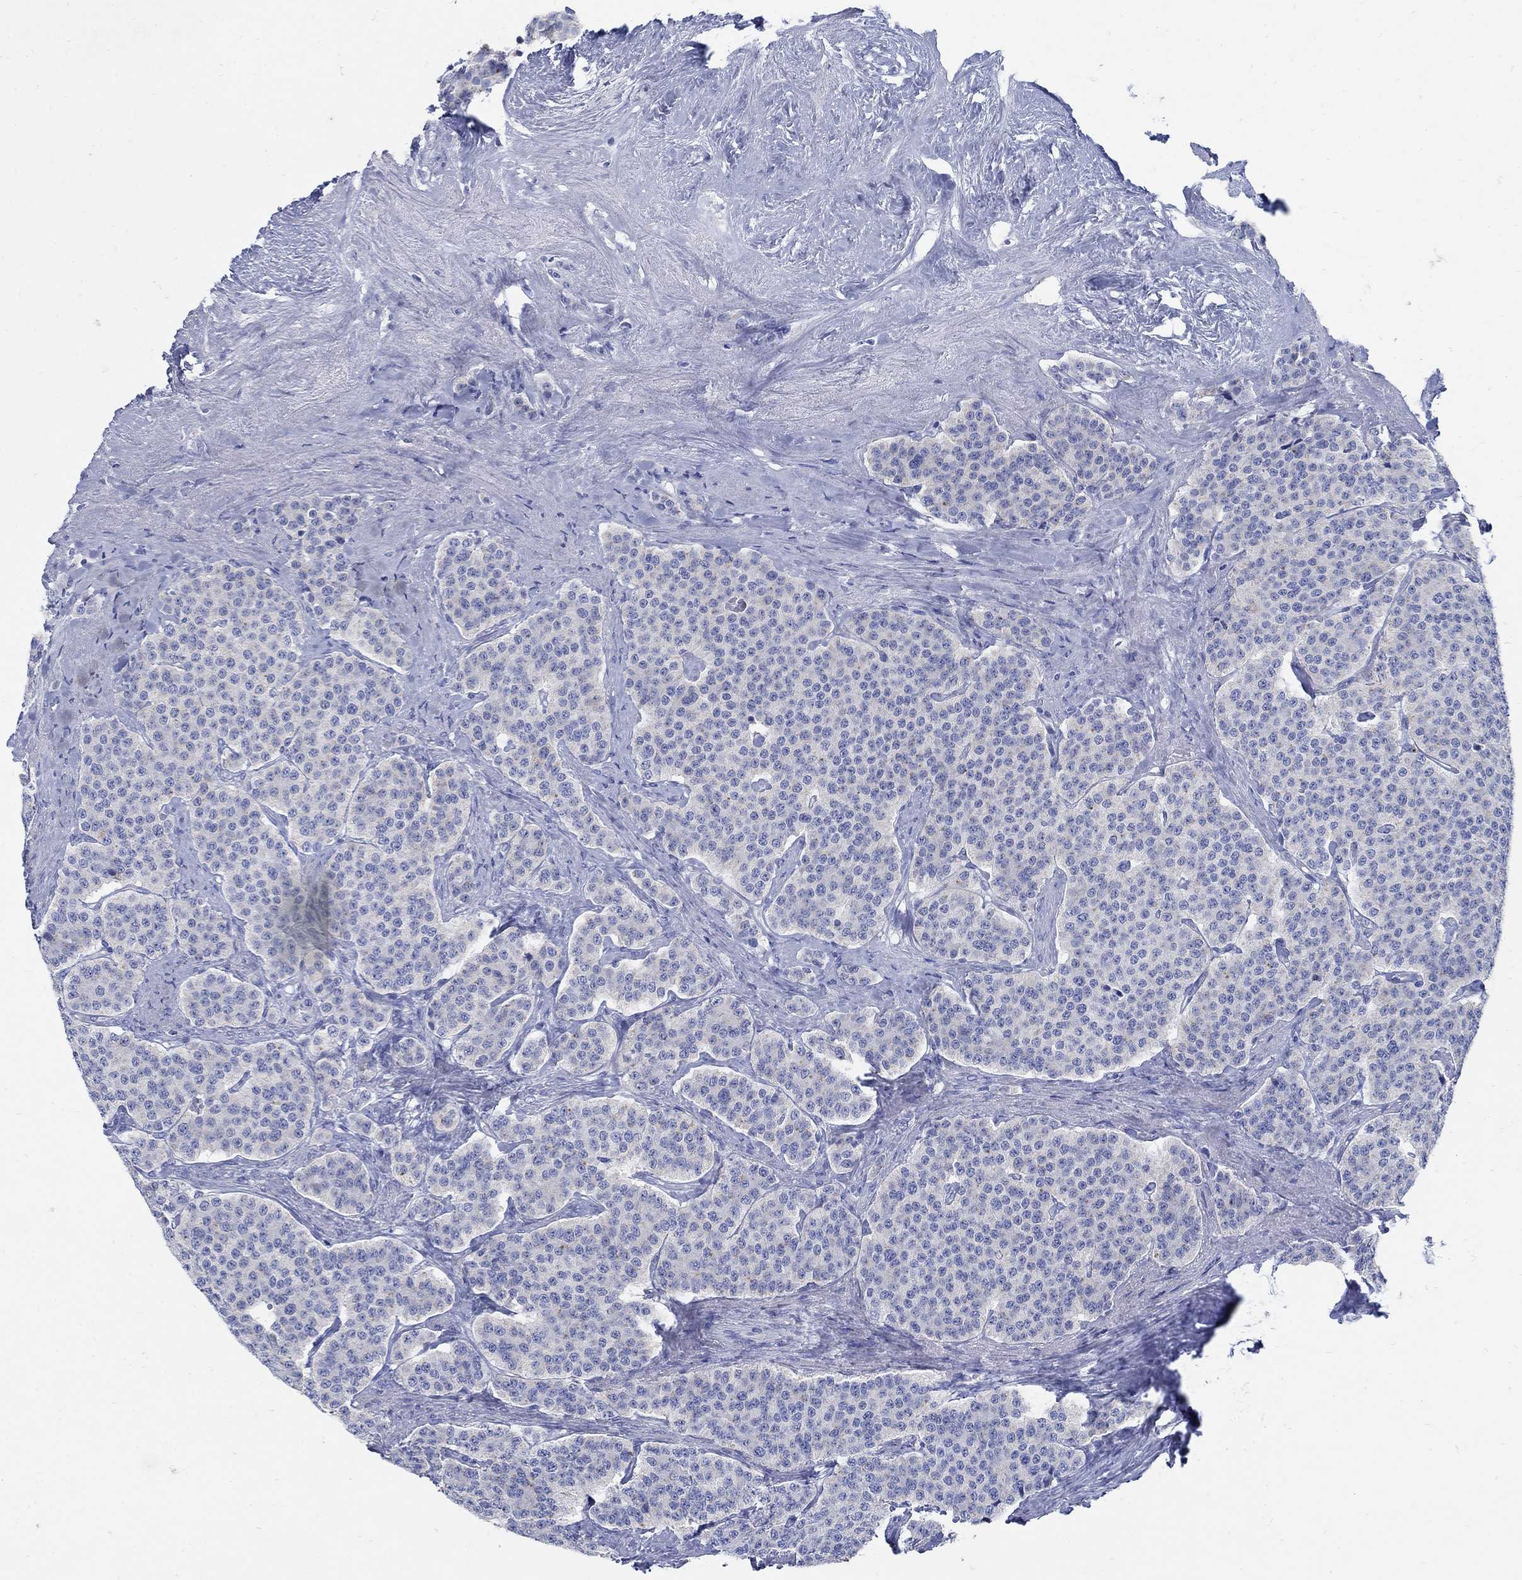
{"staining": {"intensity": "negative", "quantity": "none", "location": "none"}, "tissue": "carcinoid", "cell_type": "Tumor cells", "image_type": "cancer", "snomed": [{"axis": "morphology", "description": "Carcinoid, malignant, NOS"}, {"axis": "topography", "description": "Small intestine"}], "caption": "This is an IHC micrograph of carcinoid. There is no staining in tumor cells.", "gene": "ZDHHC14", "patient": {"sex": "female", "age": 58}}